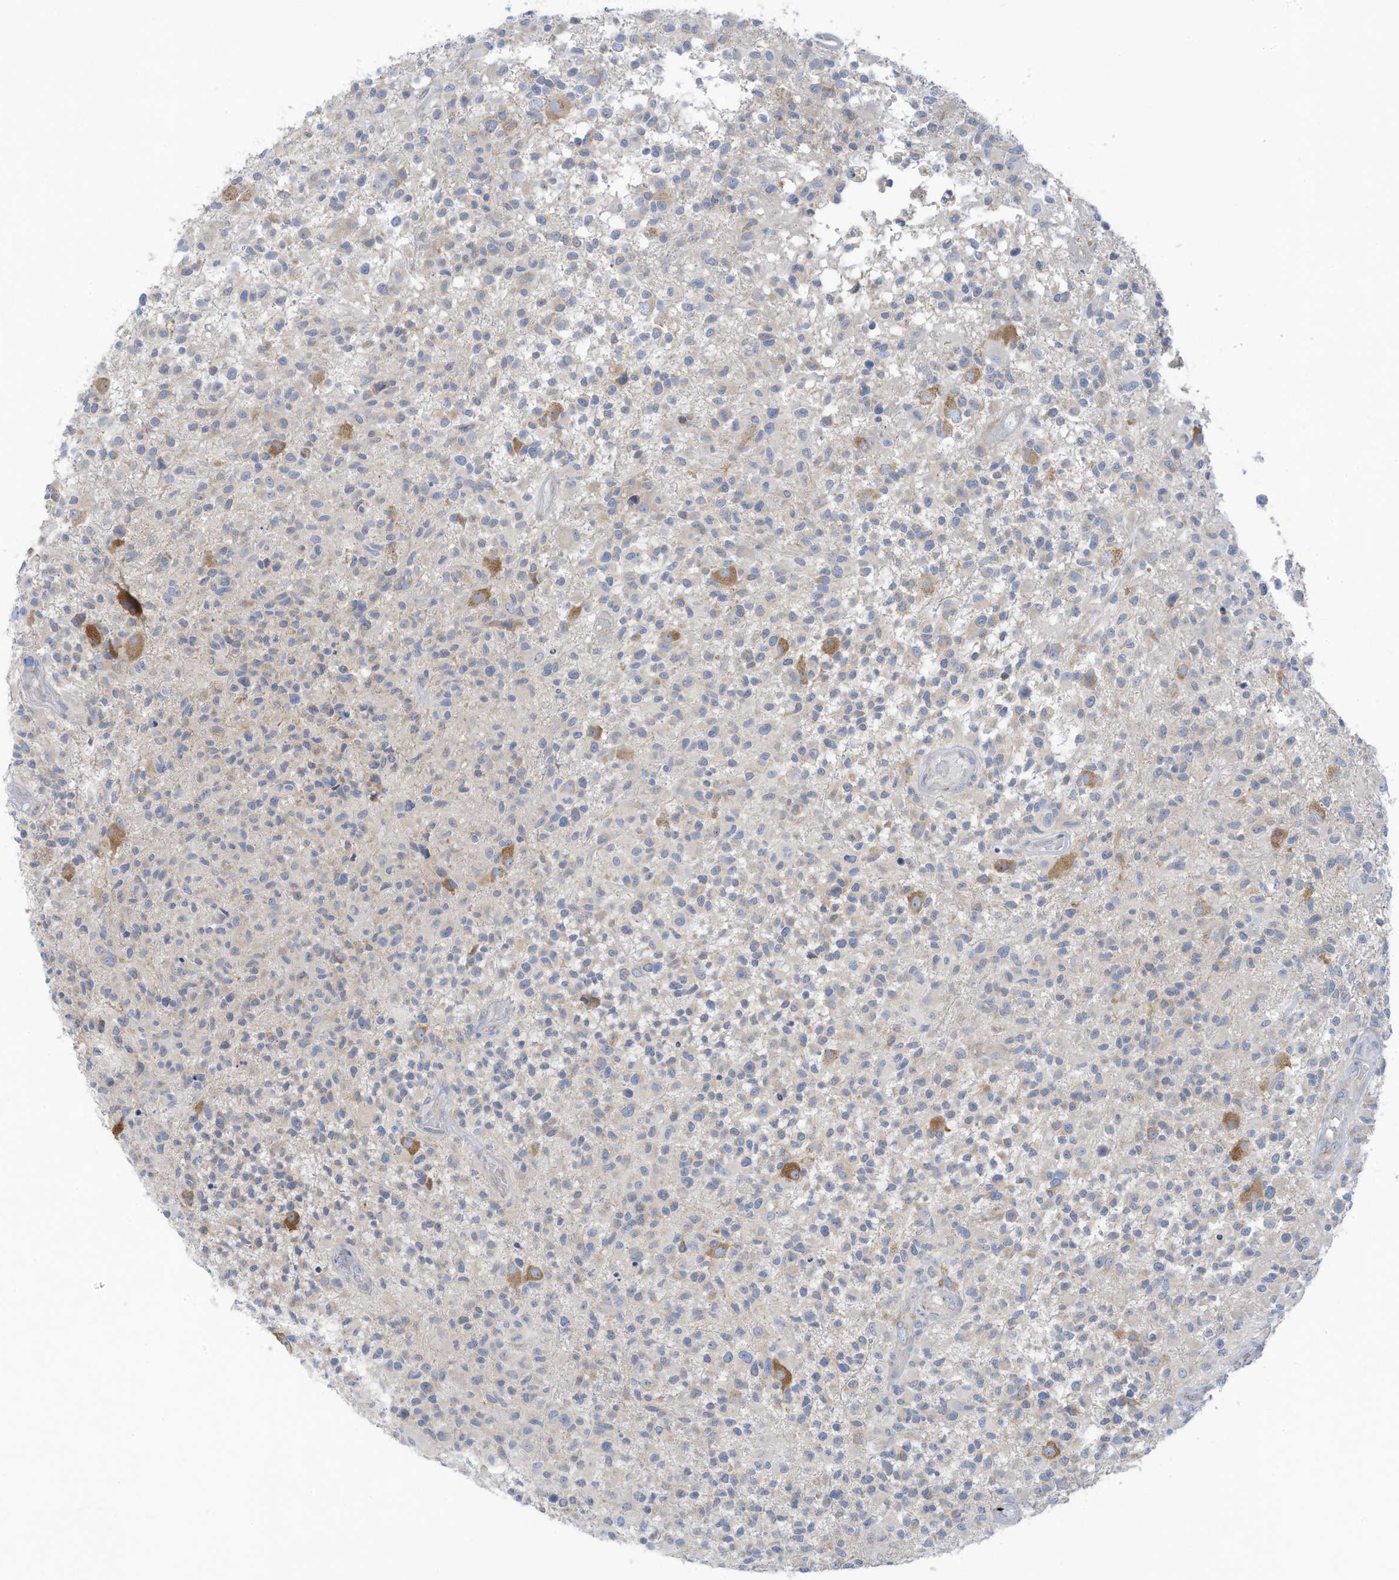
{"staining": {"intensity": "negative", "quantity": "none", "location": "none"}, "tissue": "glioma", "cell_type": "Tumor cells", "image_type": "cancer", "snomed": [{"axis": "morphology", "description": "Glioma, malignant, High grade"}, {"axis": "morphology", "description": "Glioblastoma, NOS"}, {"axis": "topography", "description": "Brain"}], "caption": "High-grade glioma (malignant) stained for a protein using immunohistochemistry (IHC) shows no staining tumor cells.", "gene": "TRMT2B", "patient": {"sex": "male", "age": 60}}